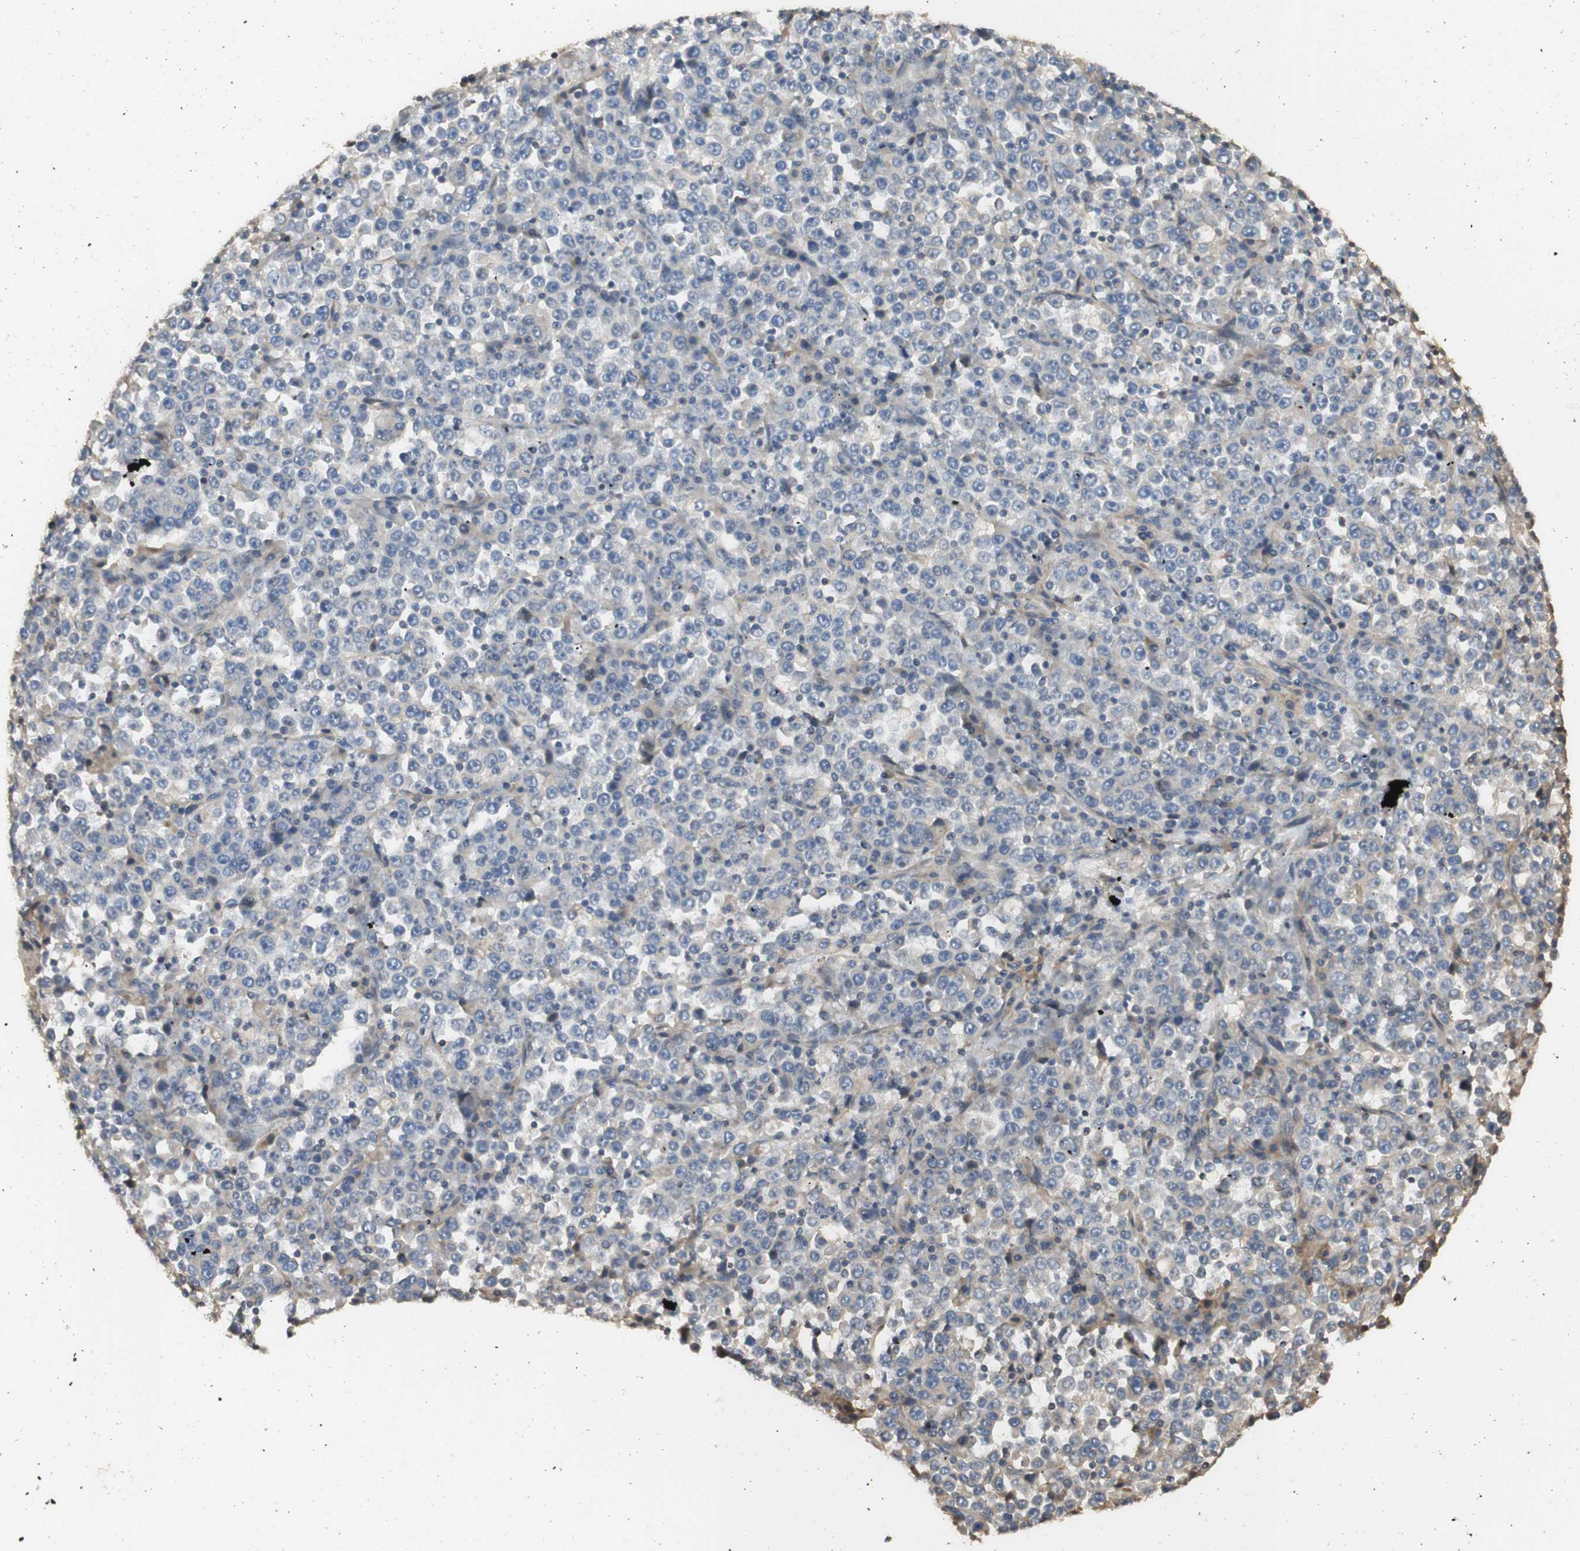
{"staining": {"intensity": "weak", "quantity": "<25%", "location": "cytoplasmic/membranous"}, "tissue": "stomach cancer", "cell_type": "Tumor cells", "image_type": "cancer", "snomed": [{"axis": "morphology", "description": "Normal tissue, NOS"}, {"axis": "morphology", "description": "Adenocarcinoma, NOS"}, {"axis": "topography", "description": "Stomach, upper"}, {"axis": "topography", "description": "Stomach"}], "caption": "Histopathology image shows no significant protein positivity in tumor cells of adenocarcinoma (stomach). (DAB (3,3'-diaminobenzidine) immunohistochemistry visualized using brightfield microscopy, high magnification).", "gene": "AGER", "patient": {"sex": "male", "age": 59}}